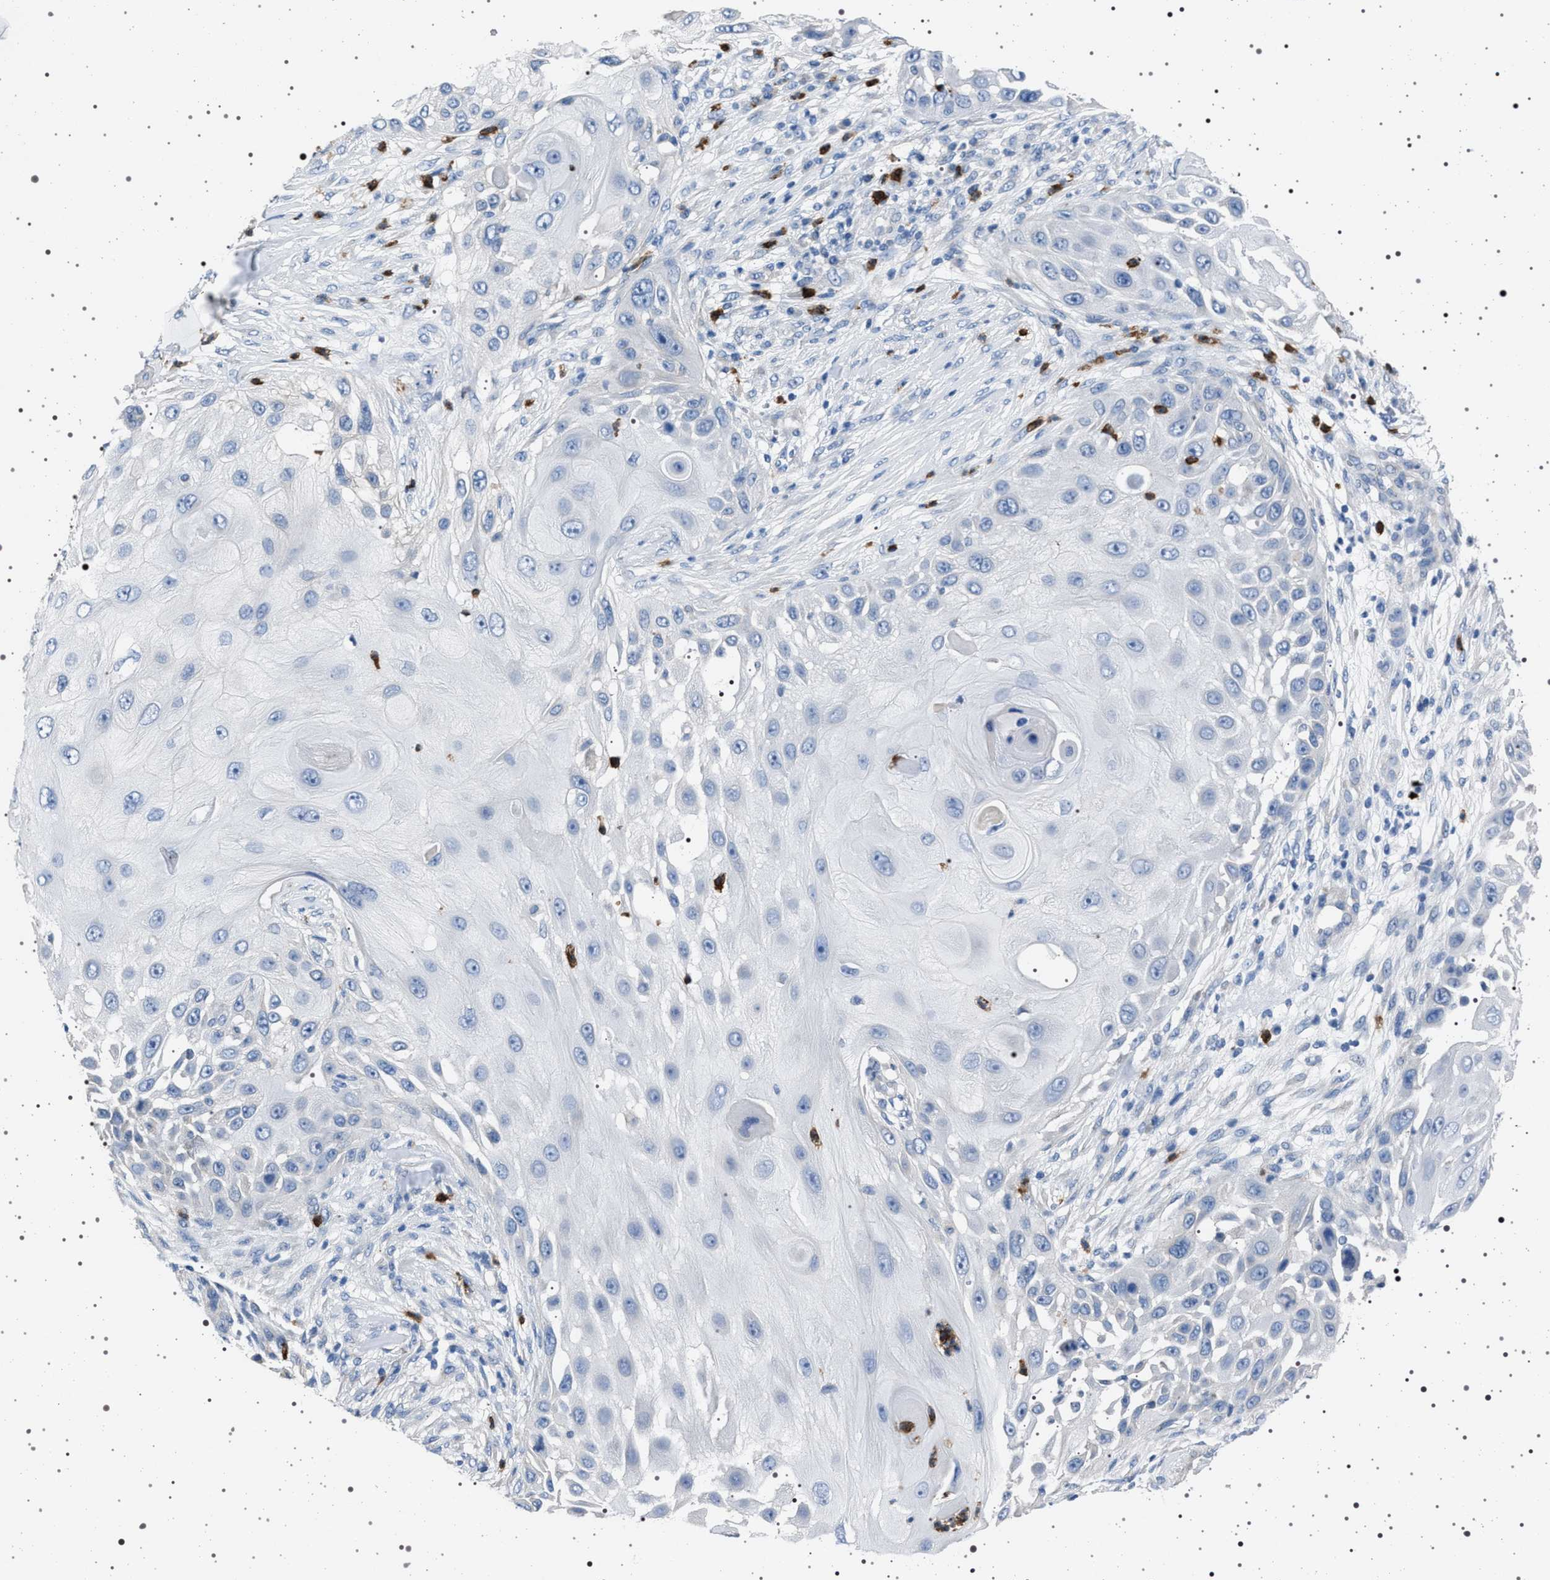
{"staining": {"intensity": "negative", "quantity": "none", "location": "none"}, "tissue": "skin cancer", "cell_type": "Tumor cells", "image_type": "cancer", "snomed": [{"axis": "morphology", "description": "Squamous cell carcinoma, NOS"}, {"axis": "topography", "description": "Skin"}], "caption": "The immunohistochemistry image has no significant staining in tumor cells of skin squamous cell carcinoma tissue.", "gene": "NAT9", "patient": {"sex": "female", "age": 44}}